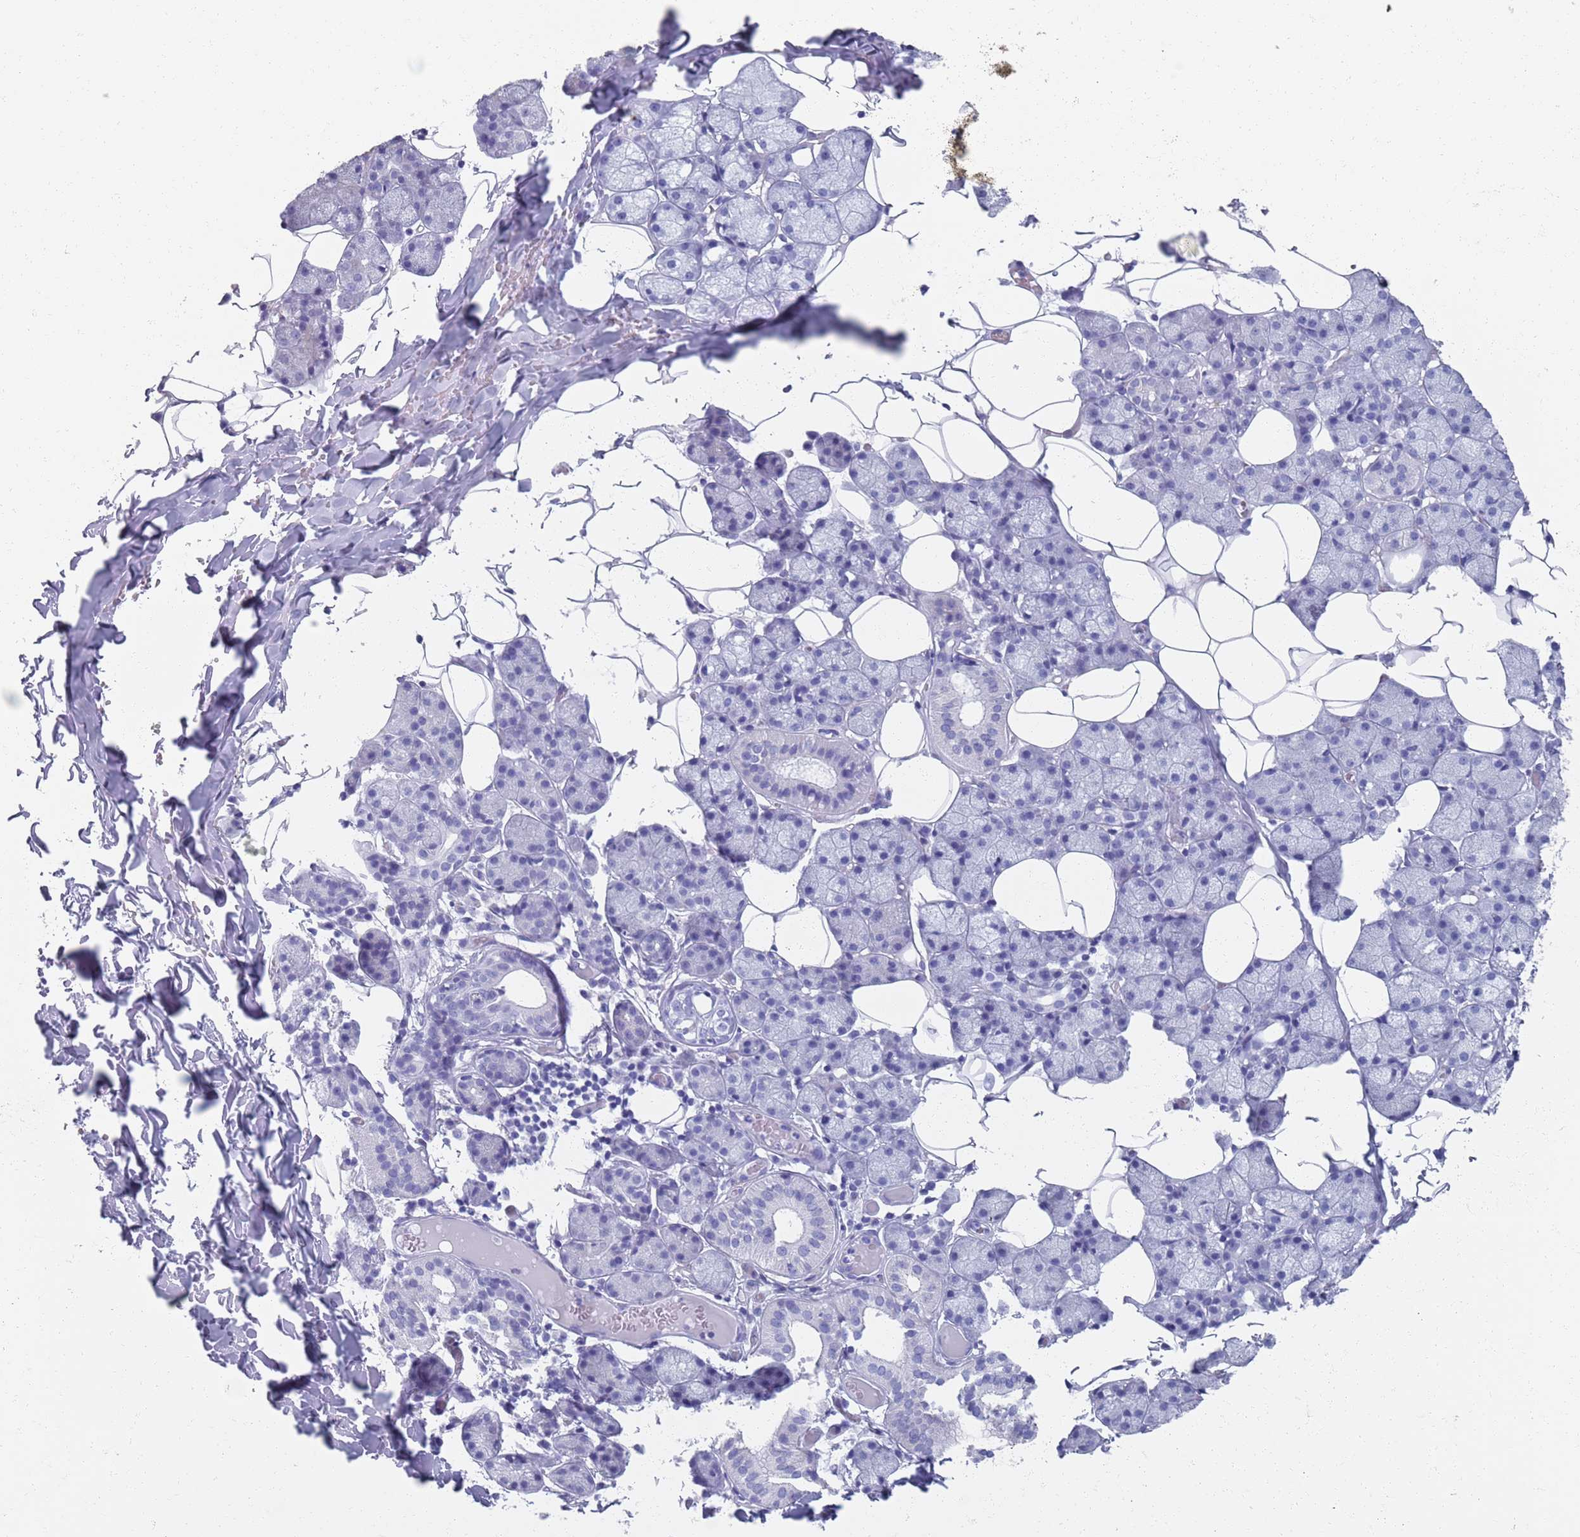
{"staining": {"intensity": "negative", "quantity": "none", "location": "none"}, "tissue": "salivary gland", "cell_type": "Glandular cells", "image_type": "normal", "snomed": [{"axis": "morphology", "description": "Normal tissue, NOS"}, {"axis": "topography", "description": "Salivary gland"}], "caption": "This is an immunohistochemistry micrograph of unremarkable salivary gland. There is no staining in glandular cells.", "gene": "PLOD1", "patient": {"sex": "female", "age": 33}}